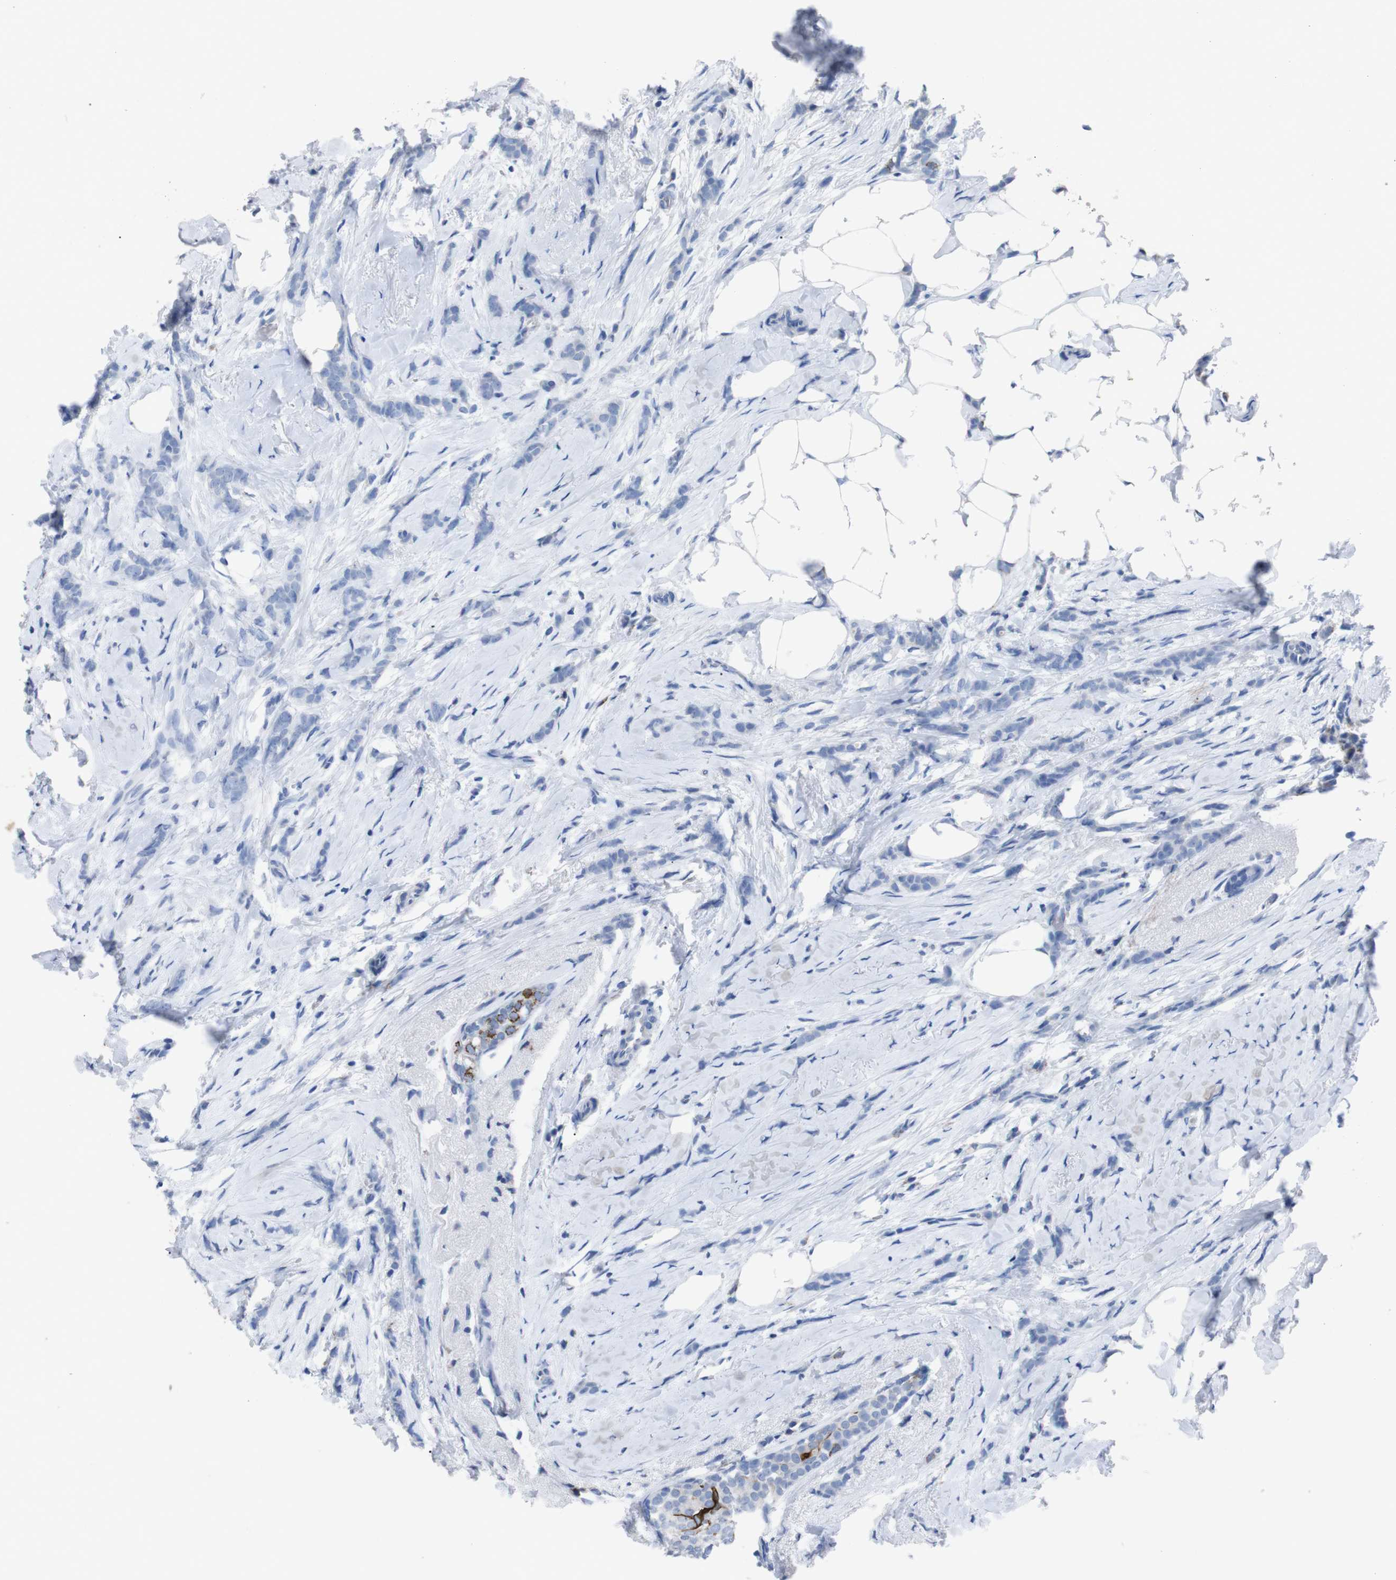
{"staining": {"intensity": "moderate", "quantity": "<25%", "location": "cytoplasmic/membranous"}, "tissue": "breast cancer", "cell_type": "Tumor cells", "image_type": "cancer", "snomed": [{"axis": "morphology", "description": "Lobular carcinoma, in situ"}, {"axis": "morphology", "description": "Lobular carcinoma"}, {"axis": "topography", "description": "Breast"}], "caption": "This is a micrograph of IHC staining of lobular carcinoma (breast), which shows moderate staining in the cytoplasmic/membranous of tumor cells.", "gene": "GJB2", "patient": {"sex": "female", "age": 41}}